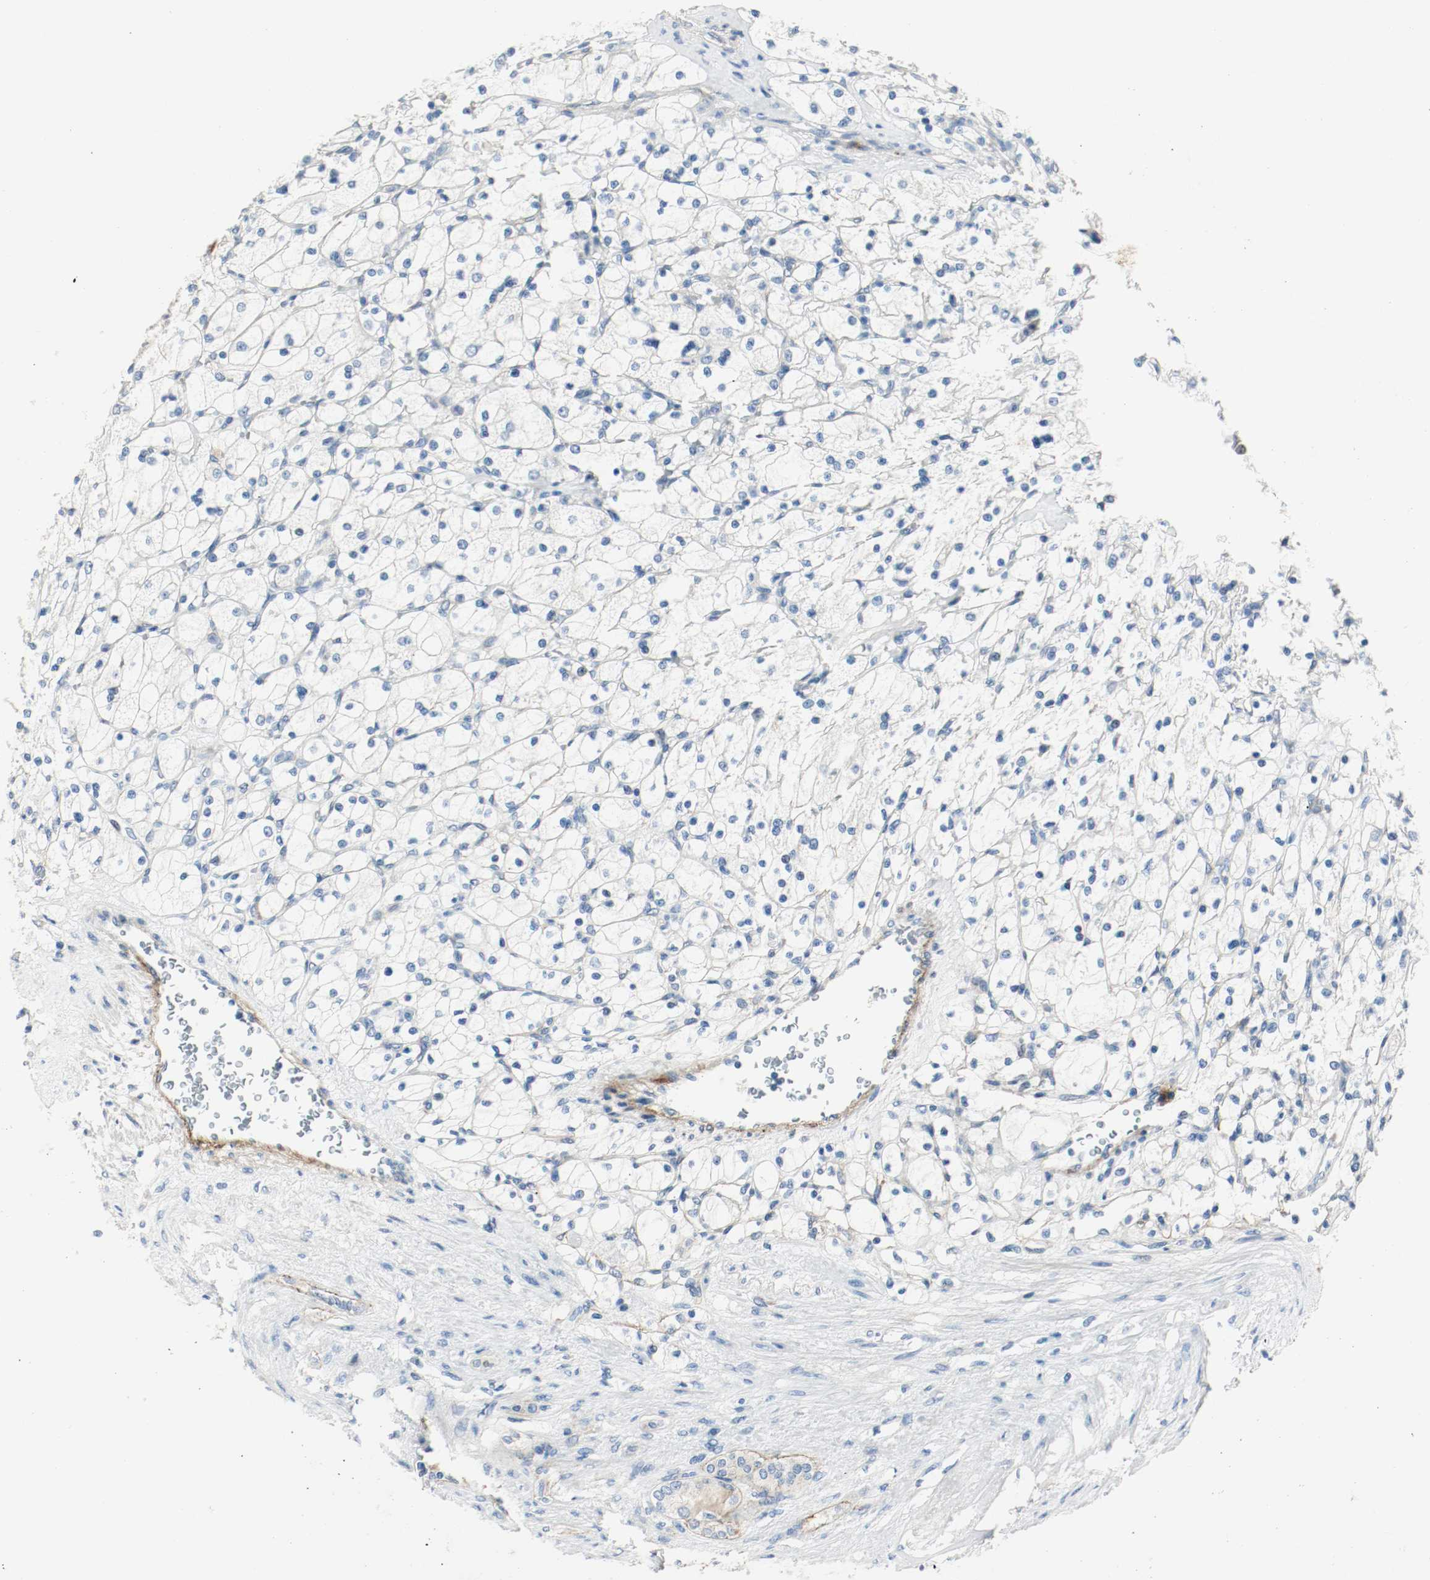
{"staining": {"intensity": "negative", "quantity": "none", "location": "none"}, "tissue": "renal cancer", "cell_type": "Tumor cells", "image_type": "cancer", "snomed": [{"axis": "morphology", "description": "Adenocarcinoma, NOS"}, {"axis": "topography", "description": "Kidney"}], "caption": "A high-resolution image shows immunohistochemistry staining of adenocarcinoma (renal), which demonstrates no significant staining in tumor cells. (DAB (3,3'-diaminobenzidine) immunohistochemistry visualized using brightfield microscopy, high magnification).", "gene": "LAMB1", "patient": {"sex": "female", "age": 83}}